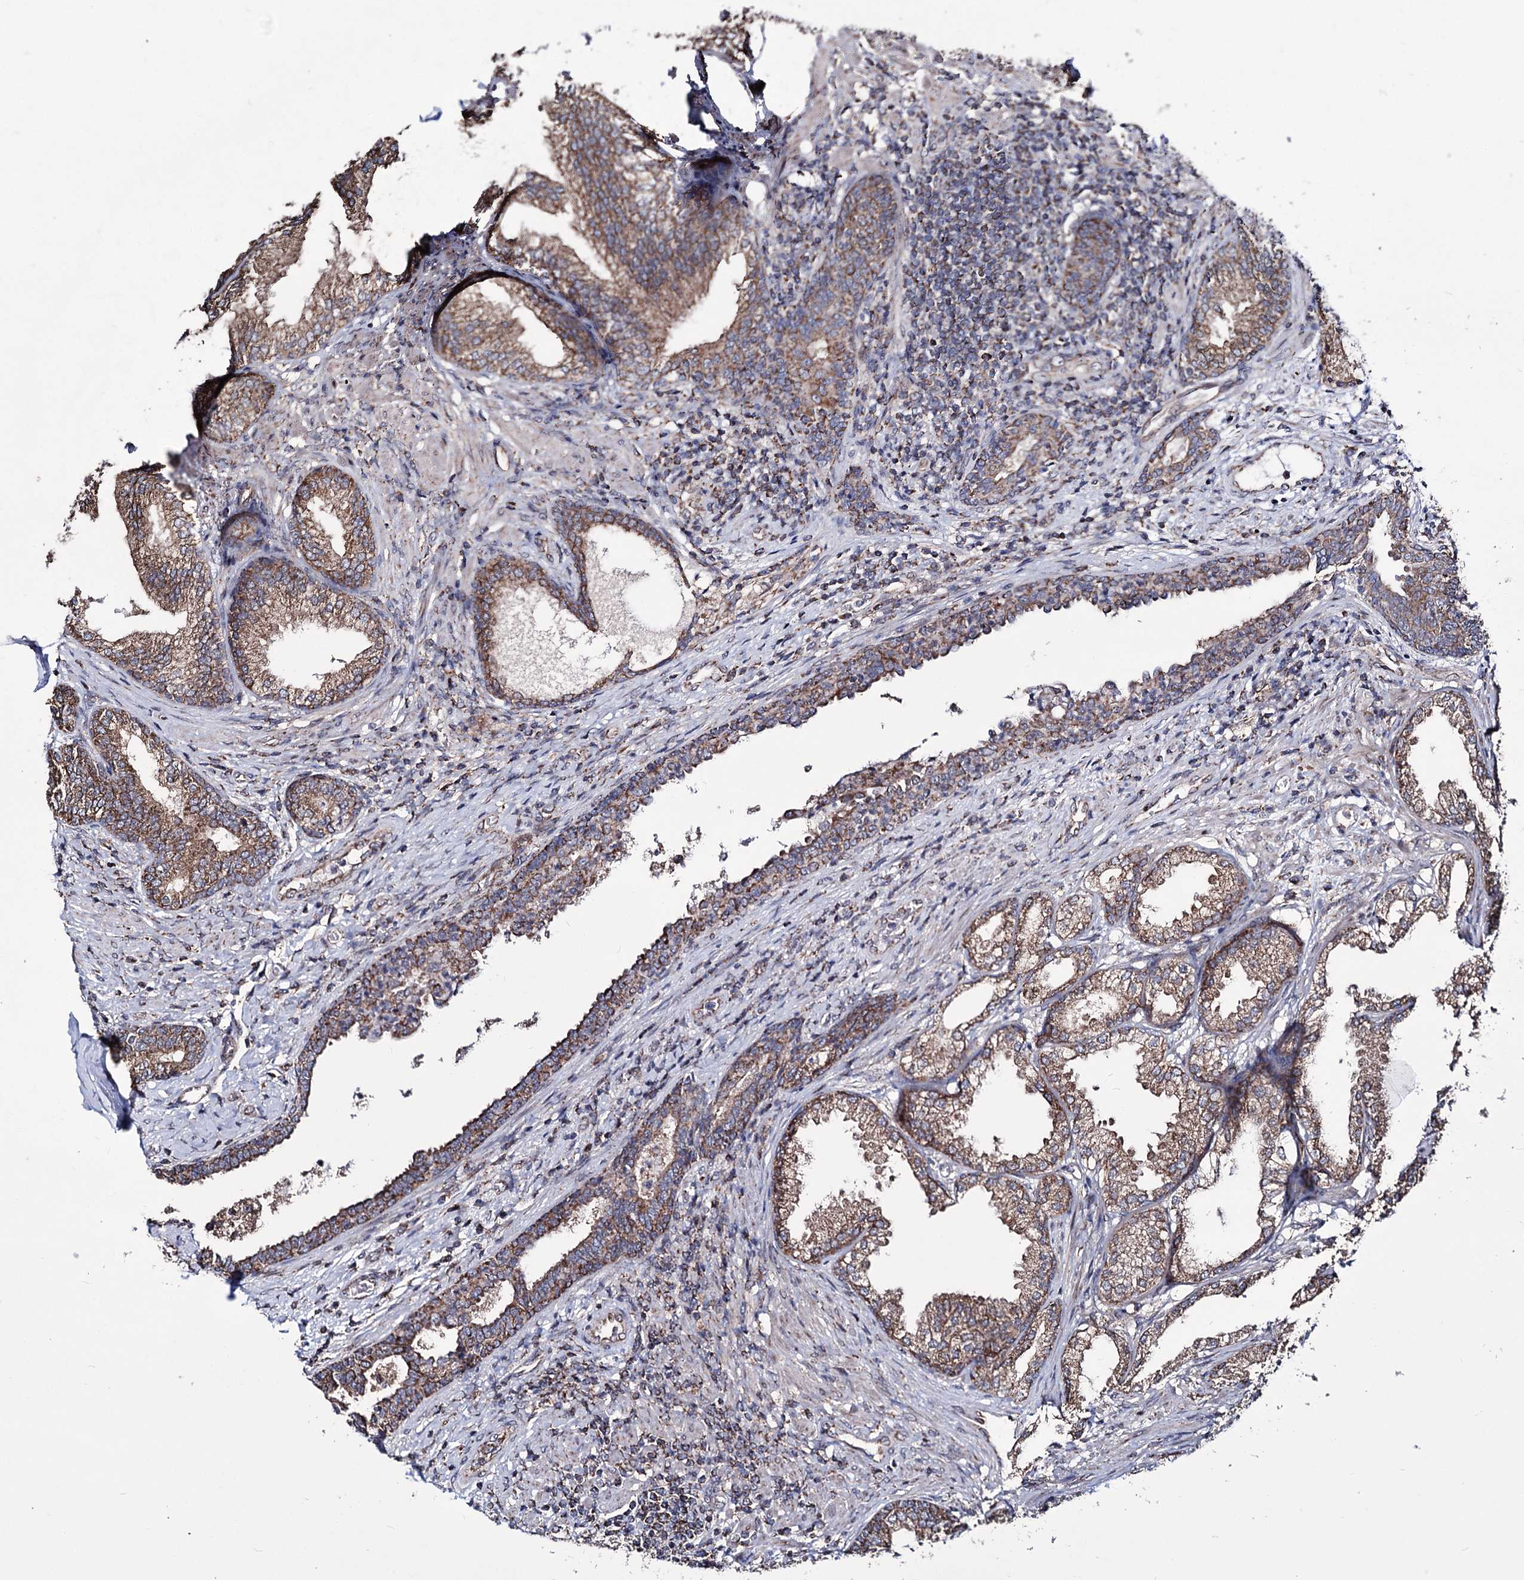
{"staining": {"intensity": "strong", "quantity": ">75%", "location": "cytoplasmic/membranous"}, "tissue": "prostate", "cell_type": "Glandular cells", "image_type": "normal", "snomed": [{"axis": "morphology", "description": "Normal tissue, NOS"}, {"axis": "topography", "description": "Prostate"}], "caption": "A brown stain shows strong cytoplasmic/membranous expression of a protein in glandular cells of benign human prostate.", "gene": "CREB3L4", "patient": {"sex": "male", "age": 76}}